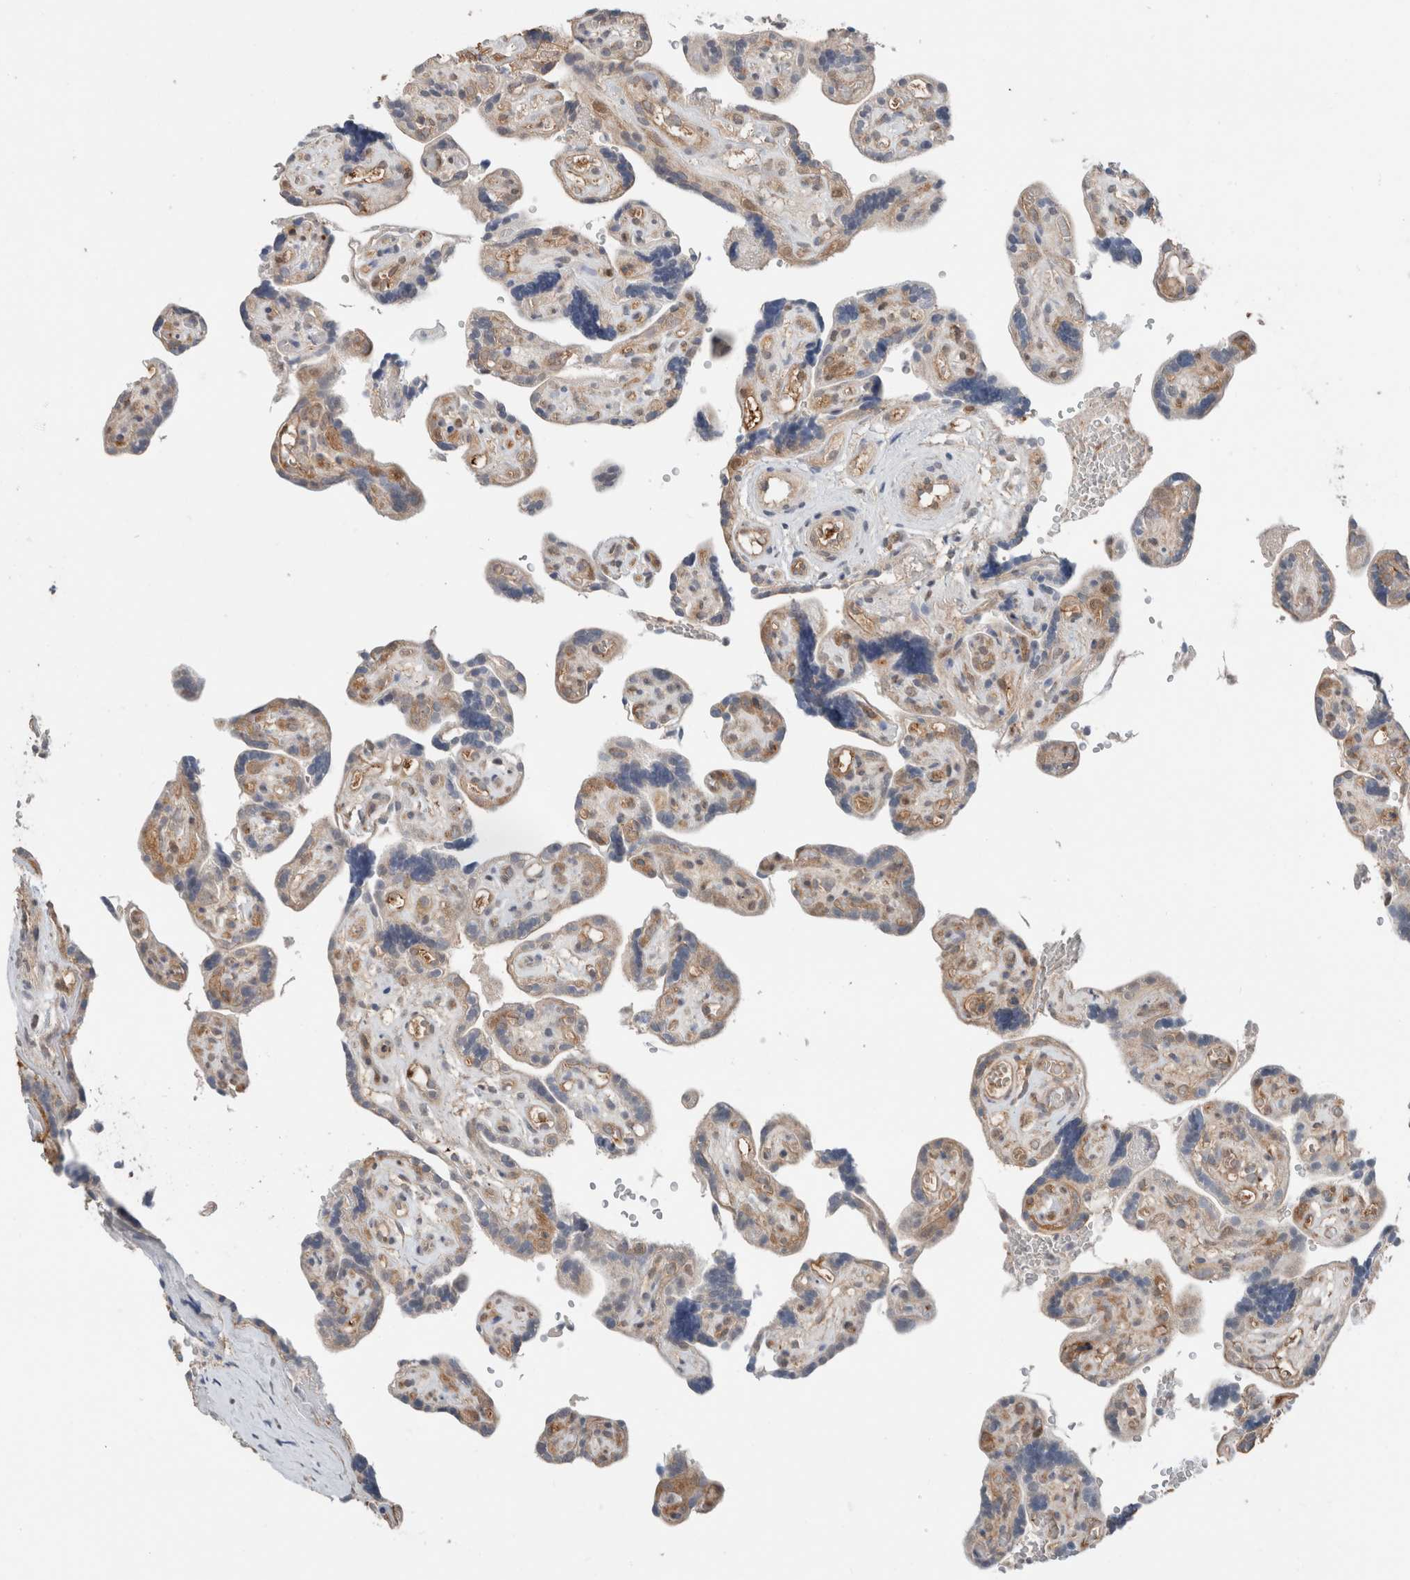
{"staining": {"intensity": "moderate", "quantity": ">75%", "location": "cytoplasmic/membranous"}, "tissue": "placenta", "cell_type": "Decidual cells", "image_type": "normal", "snomed": [{"axis": "morphology", "description": "Normal tissue, NOS"}, {"axis": "topography", "description": "Placenta"}], "caption": "A brown stain shows moderate cytoplasmic/membranous expression of a protein in decidual cells of normal placenta. Nuclei are stained in blue.", "gene": "XPNPEP1", "patient": {"sex": "female", "age": 30}}